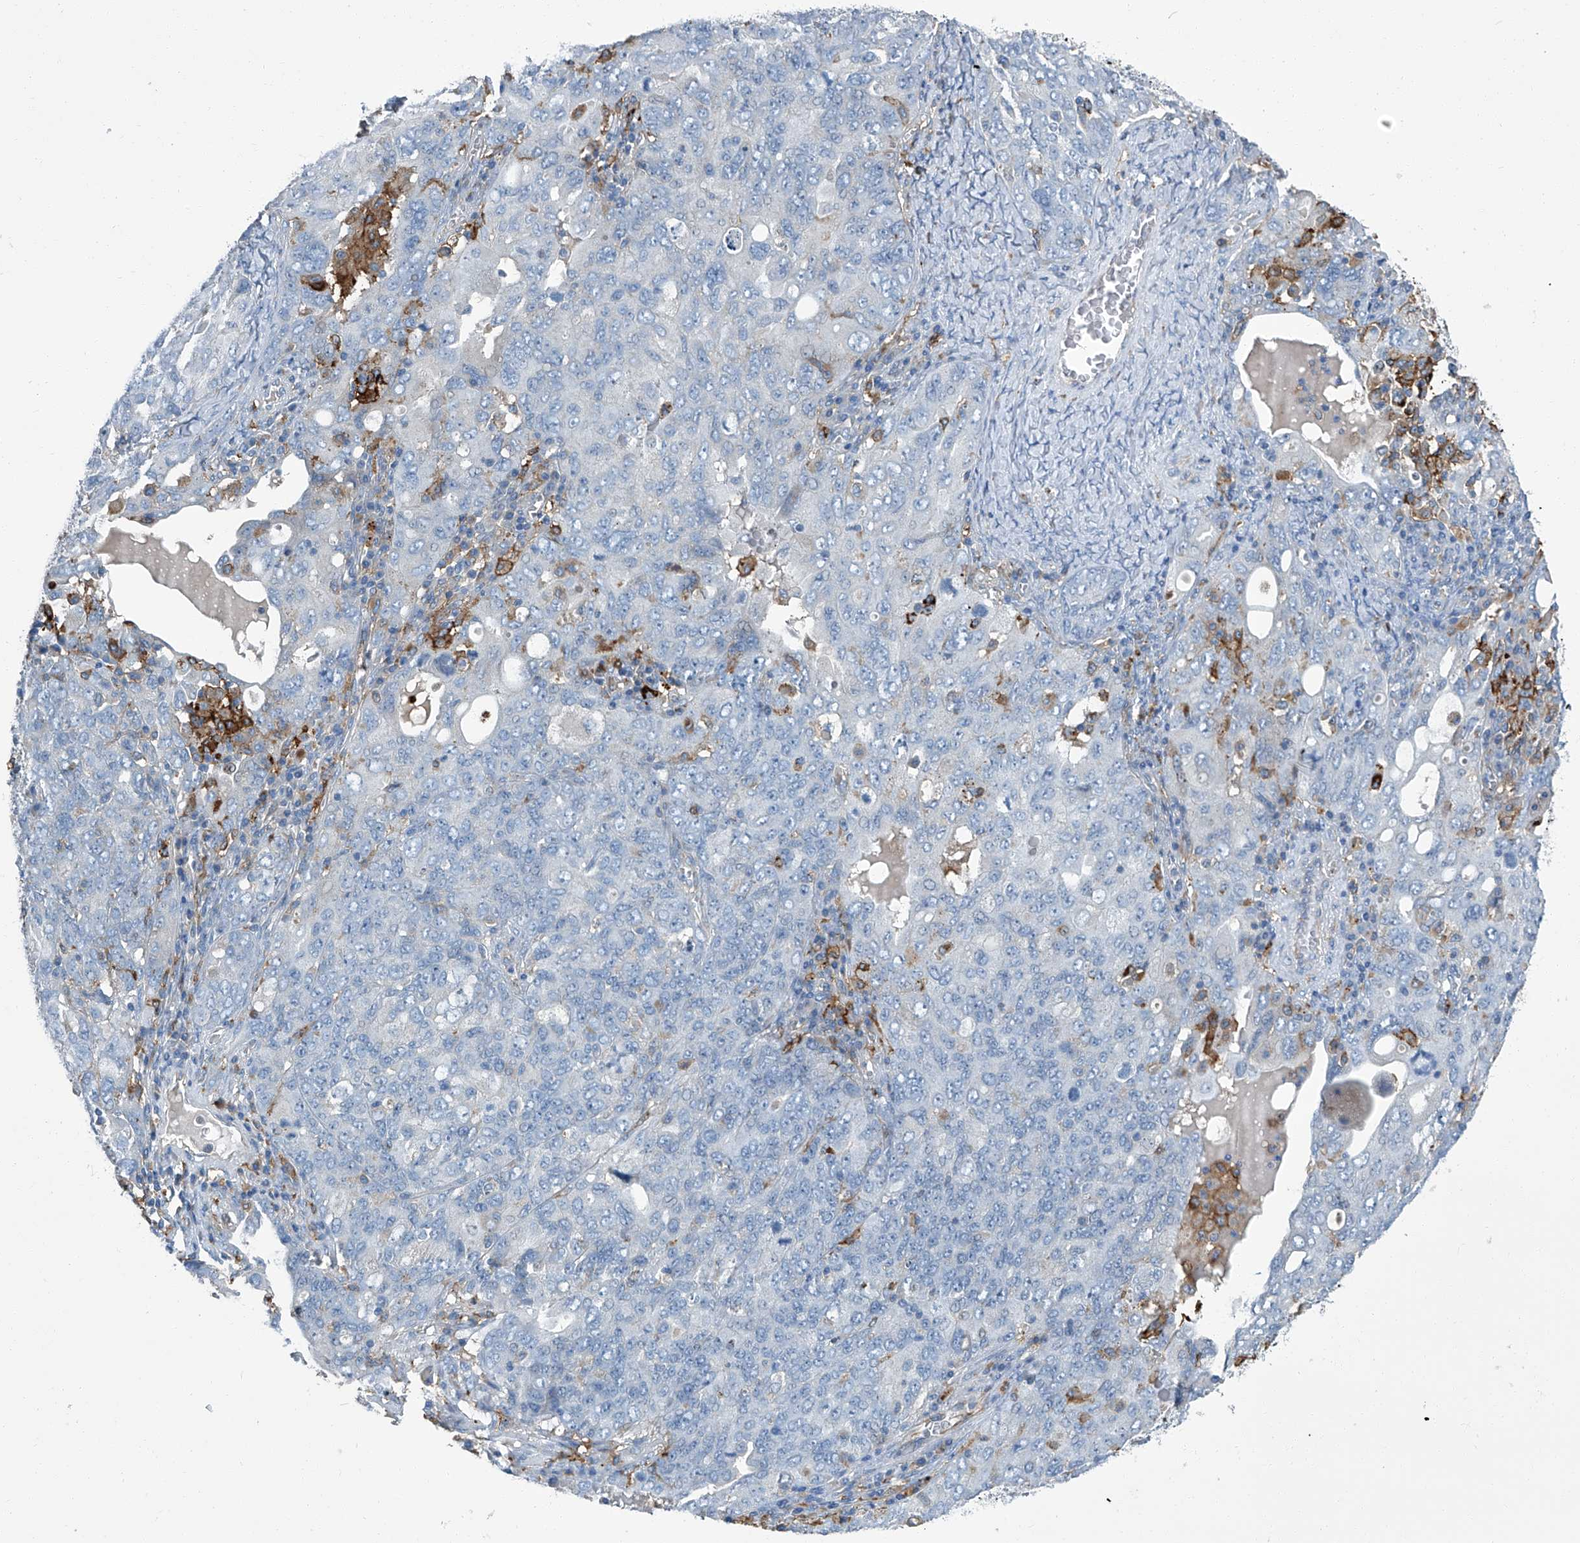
{"staining": {"intensity": "negative", "quantity": "none", "location": "none"}, "tissue": "ovarian cancer", "cell_type": "Tumor cells", "image_type": "cancer", "snomed": [{"axis": "morphology", "description": "Carcinoma, endometroid"}, {"axis": "topography", "description": "Ovary"}], "caption": "Immunohistochemistry (IHC) of ovarian endometroid carcinoma shows no staining in tumor cells. Brightfield microscopy of immunohistochemistry (IHC) stained with DAB (brown) and hematoxylin (blue), captured at high magnification.", "gene": "FAM167A", "patient": {"sex": "female", "age": 62}}